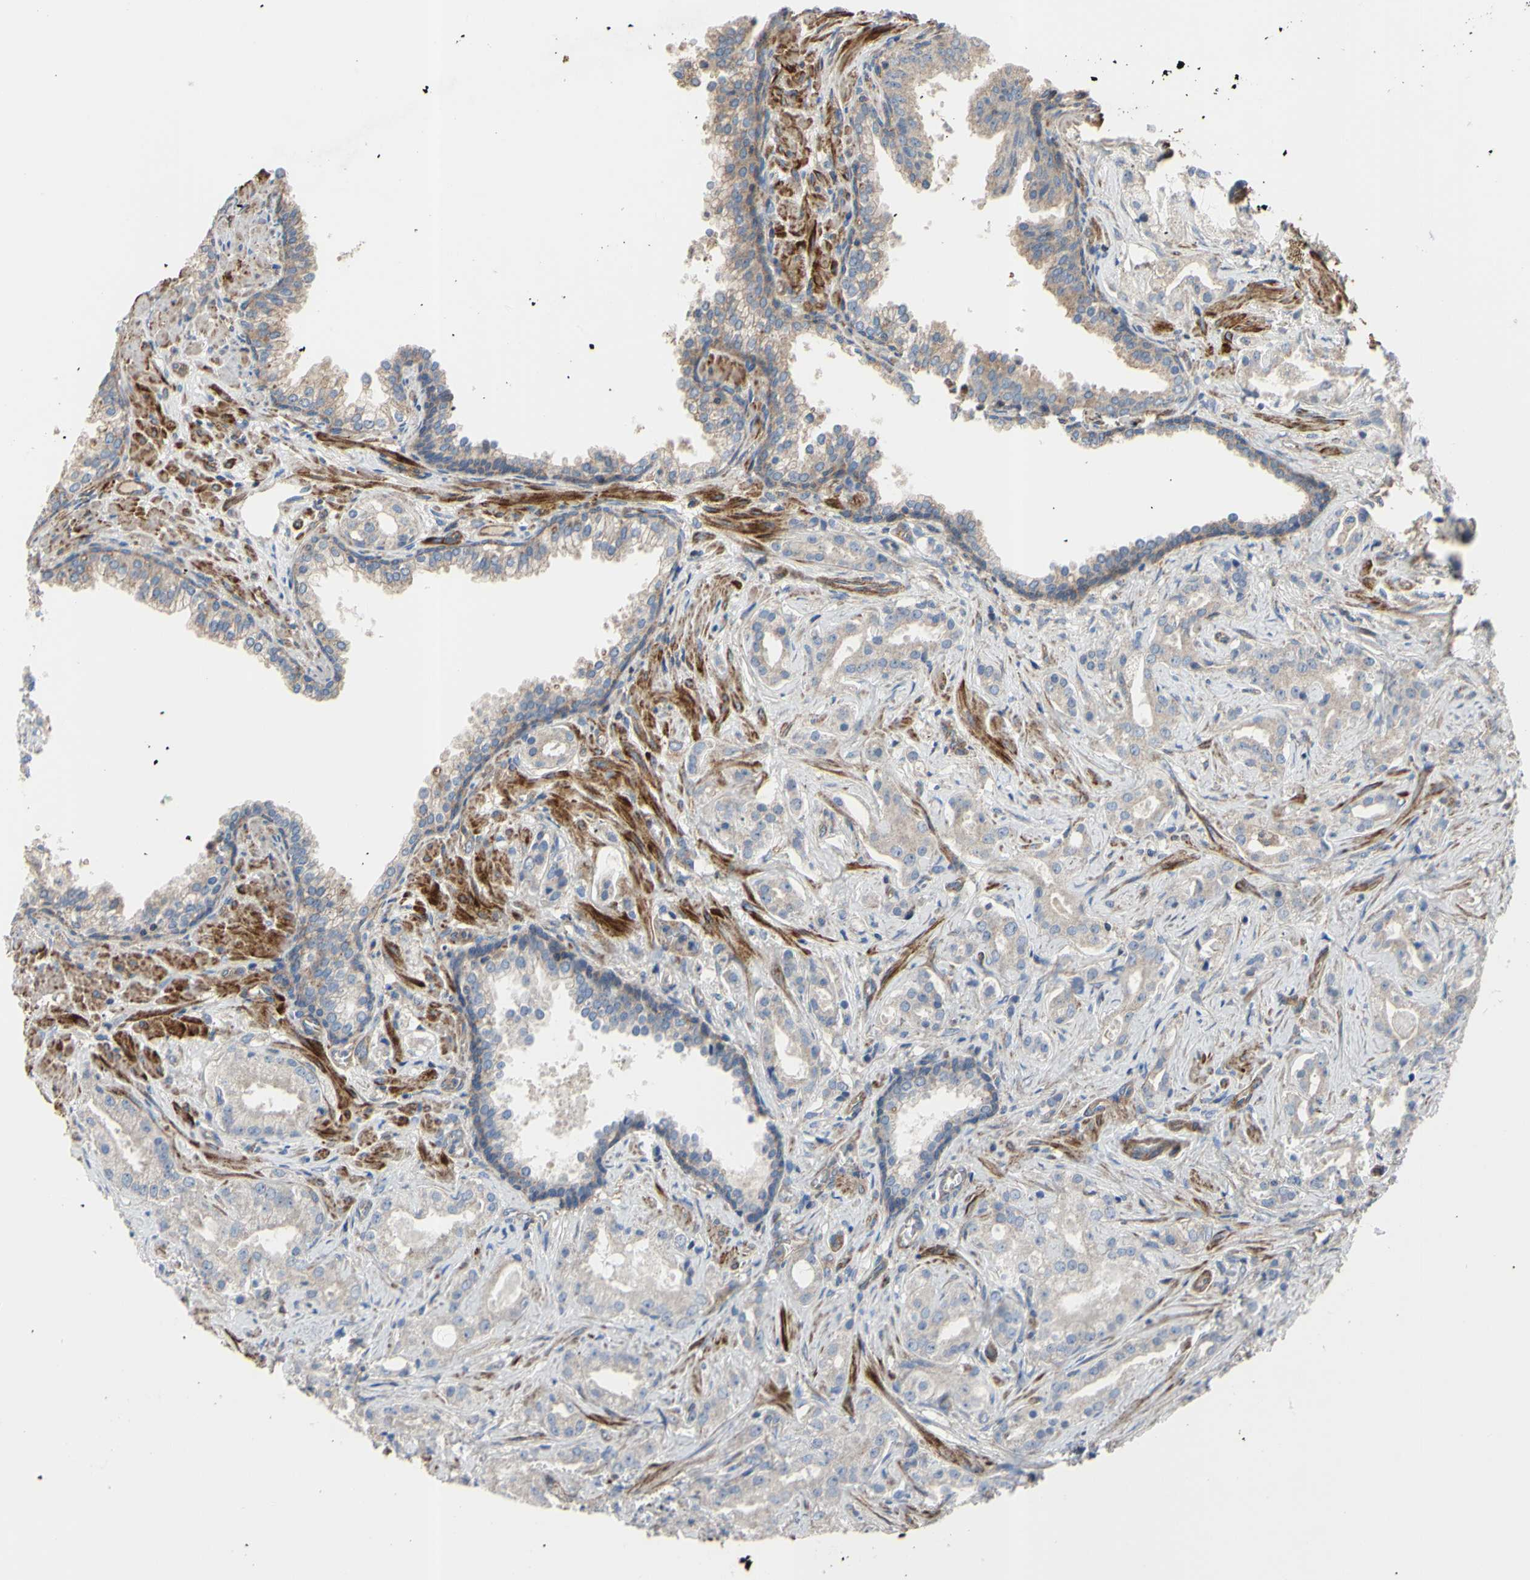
{"staining": {"intensity": "weak", "quantity": ">75%", "location": "cytoplasmic/membranous"}, "tissue": "prostate cancer", "cell_type": "Tumor cells", "image_type": "cancer", "snomed": [{"axis": "morphology", "description": "Adenocarcinoma, Low grade"}, {"axis": "topography", "description": "Prostate"}], "caption": "This is a histology image of IHC staining of prostate cancer, which shows weak expression in the cytoplasmic/membranous of tumor cells.", "gene": "BECN1", "patient": {"sex": "male", "age": 59}}